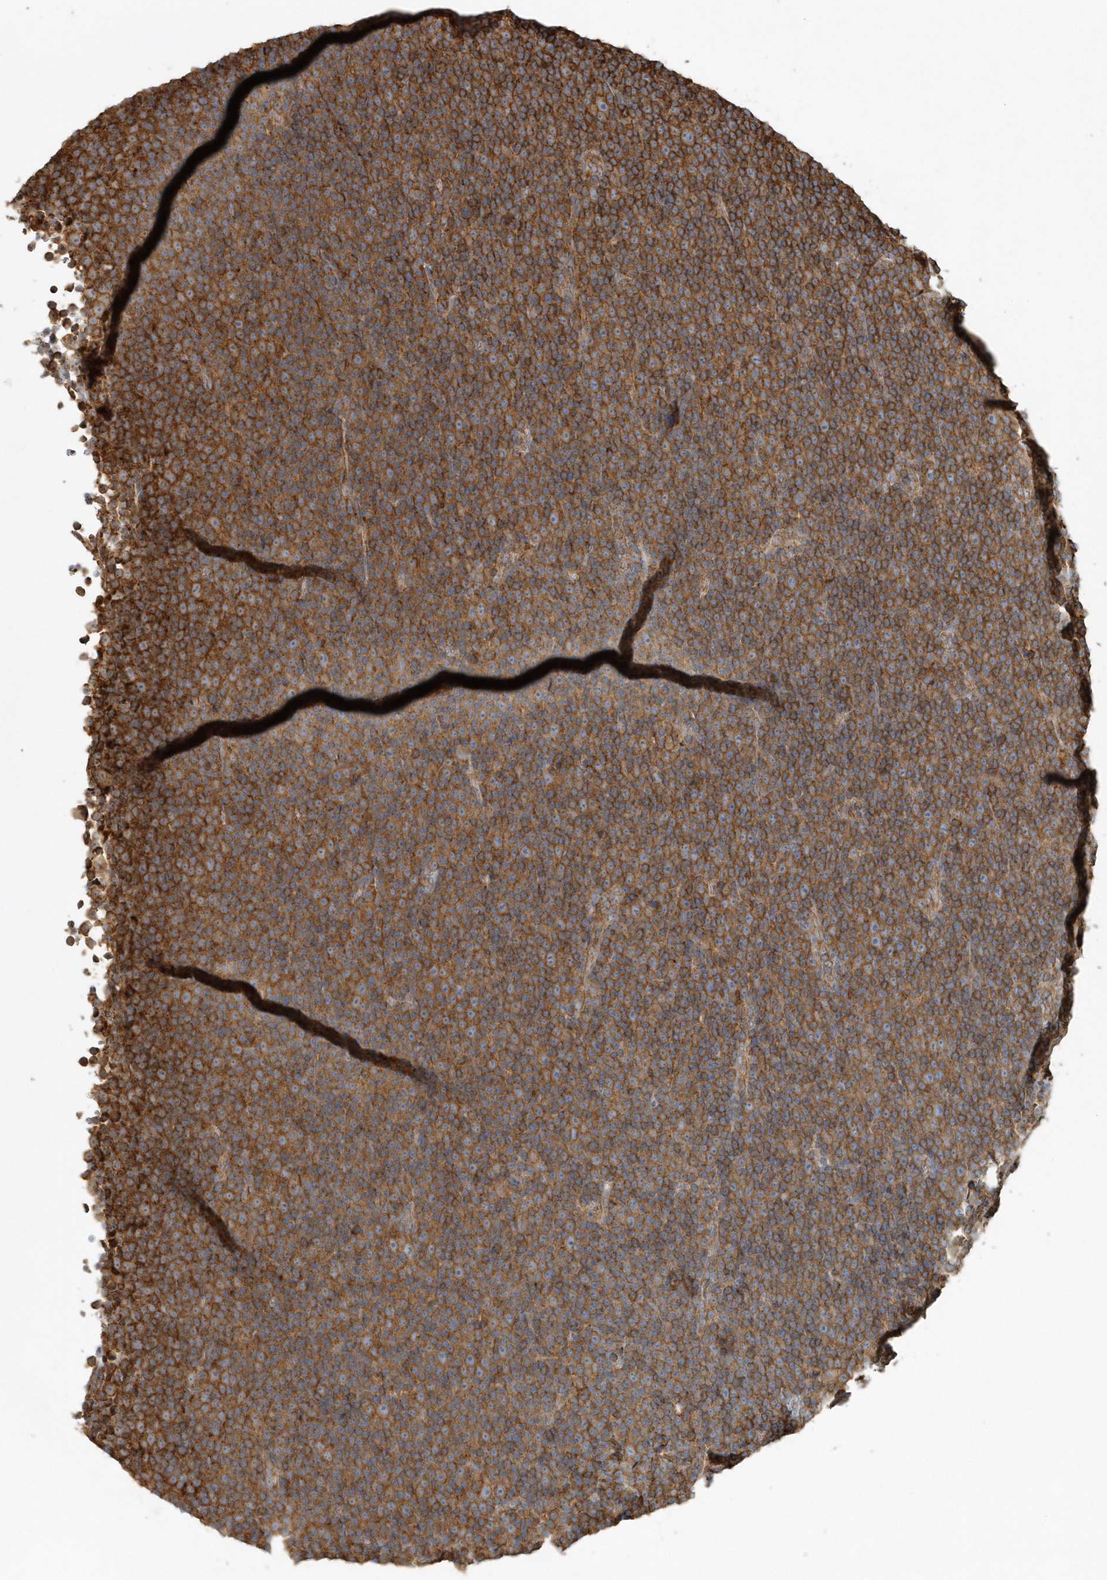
{"staining": {"intensity": "moderate", "quantity": ">75%", "location": "cytoplasmic/membranous"}, "tissue": "lymphoma", "cell_type": "Tumor cells", "image_type": "cancer", "snomed": [{"axis": "morphology", "description": "Malignant lymphoma, non-Hodgkin's type, Low grade"}, {"axis": "topography", "description": "Lymph node"}], "caption": "IHC (DAB) staining of lymphoma shows moderate cytoplasmic/membranous protein staining in about >75% of tumor cells. (brown staining indicates protein expression, while blue staining denotes nuclei).", "gene": "MMUT", "patient": {"sex": "female", "age": 67}}